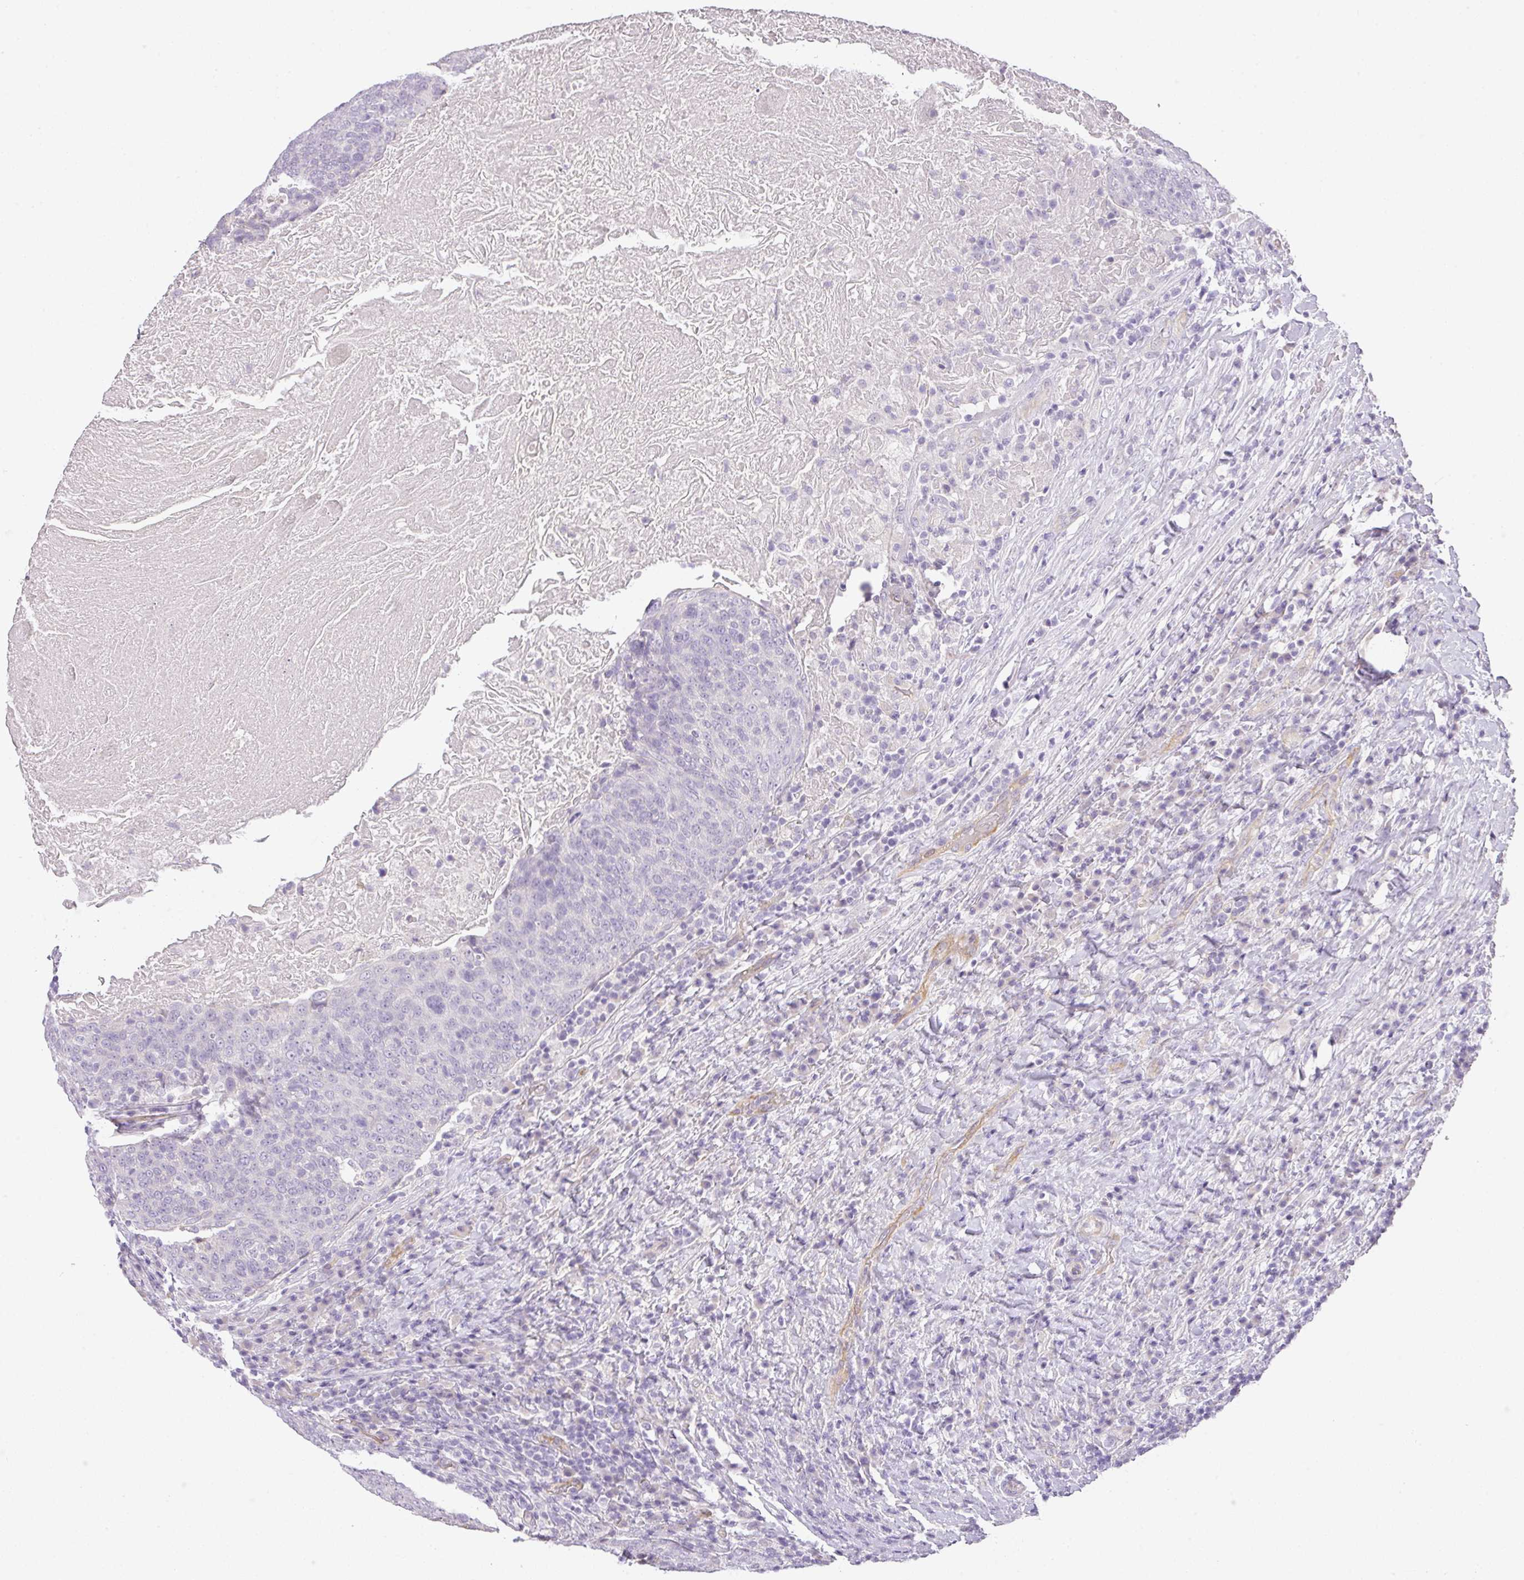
{"staining": {"intensity": "negative", "quantity": "none", "location": "none"}, "tissue": "head and neck cancer", "cell_type": "Tumor cells", "image_type": "cancer", "snomed": [{"axis": "morphology", "description": "Squamous cell carcinoma, NOS"}, {"axis": "morphology", "description": "Squamous cell carcinoma, metastatic, NOS"}, {"axis": "topography", "description": "Lymph node"}, {"axis": "topography", "description": "Head-Neck"}], "caption": "Immunohistochemistry of human head and neck cancer (metastatic squamous cell carcinoma) demonstrates no expression in tumor cells.", "gene": "RAX2", "patient": {"sex": "male", "age": 62}}